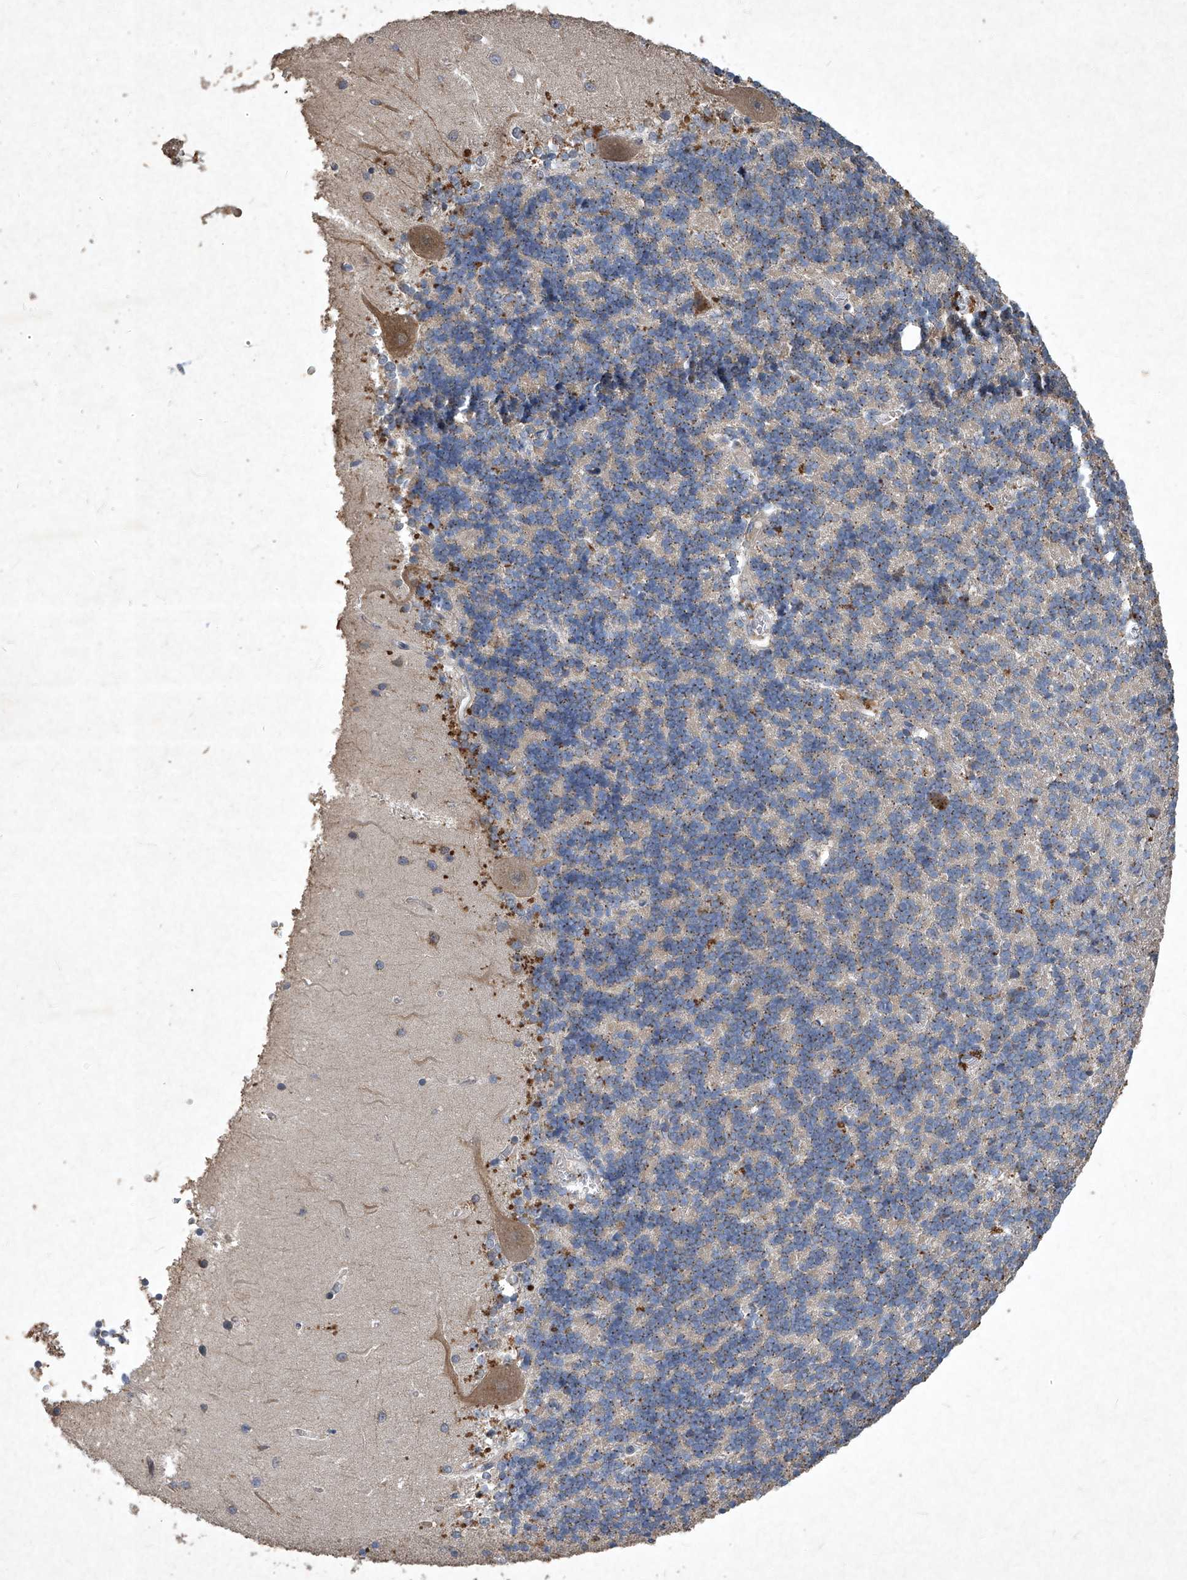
{"staining": {"intensity": "strong", "quantity": "<25%", "location": "cytoplasmic/membranous"}, "tissue": "cerebellum", "cell_type": "Cells in granular layer", "image_type": "normal", "snomed": [{"axis": "morphology", "description": "Normal tissue, NOS"}, {"axis": "topography", "description": "Cerebellum"}], "caption": "DAB immunohistochemical staining of benign cerebellum demonstrates strong cytoplasmic/membranous protein staining in approximately <25% of cells in granular layer.", "gene": "MED16", "patient": {"sex": "male", "age": 37}}